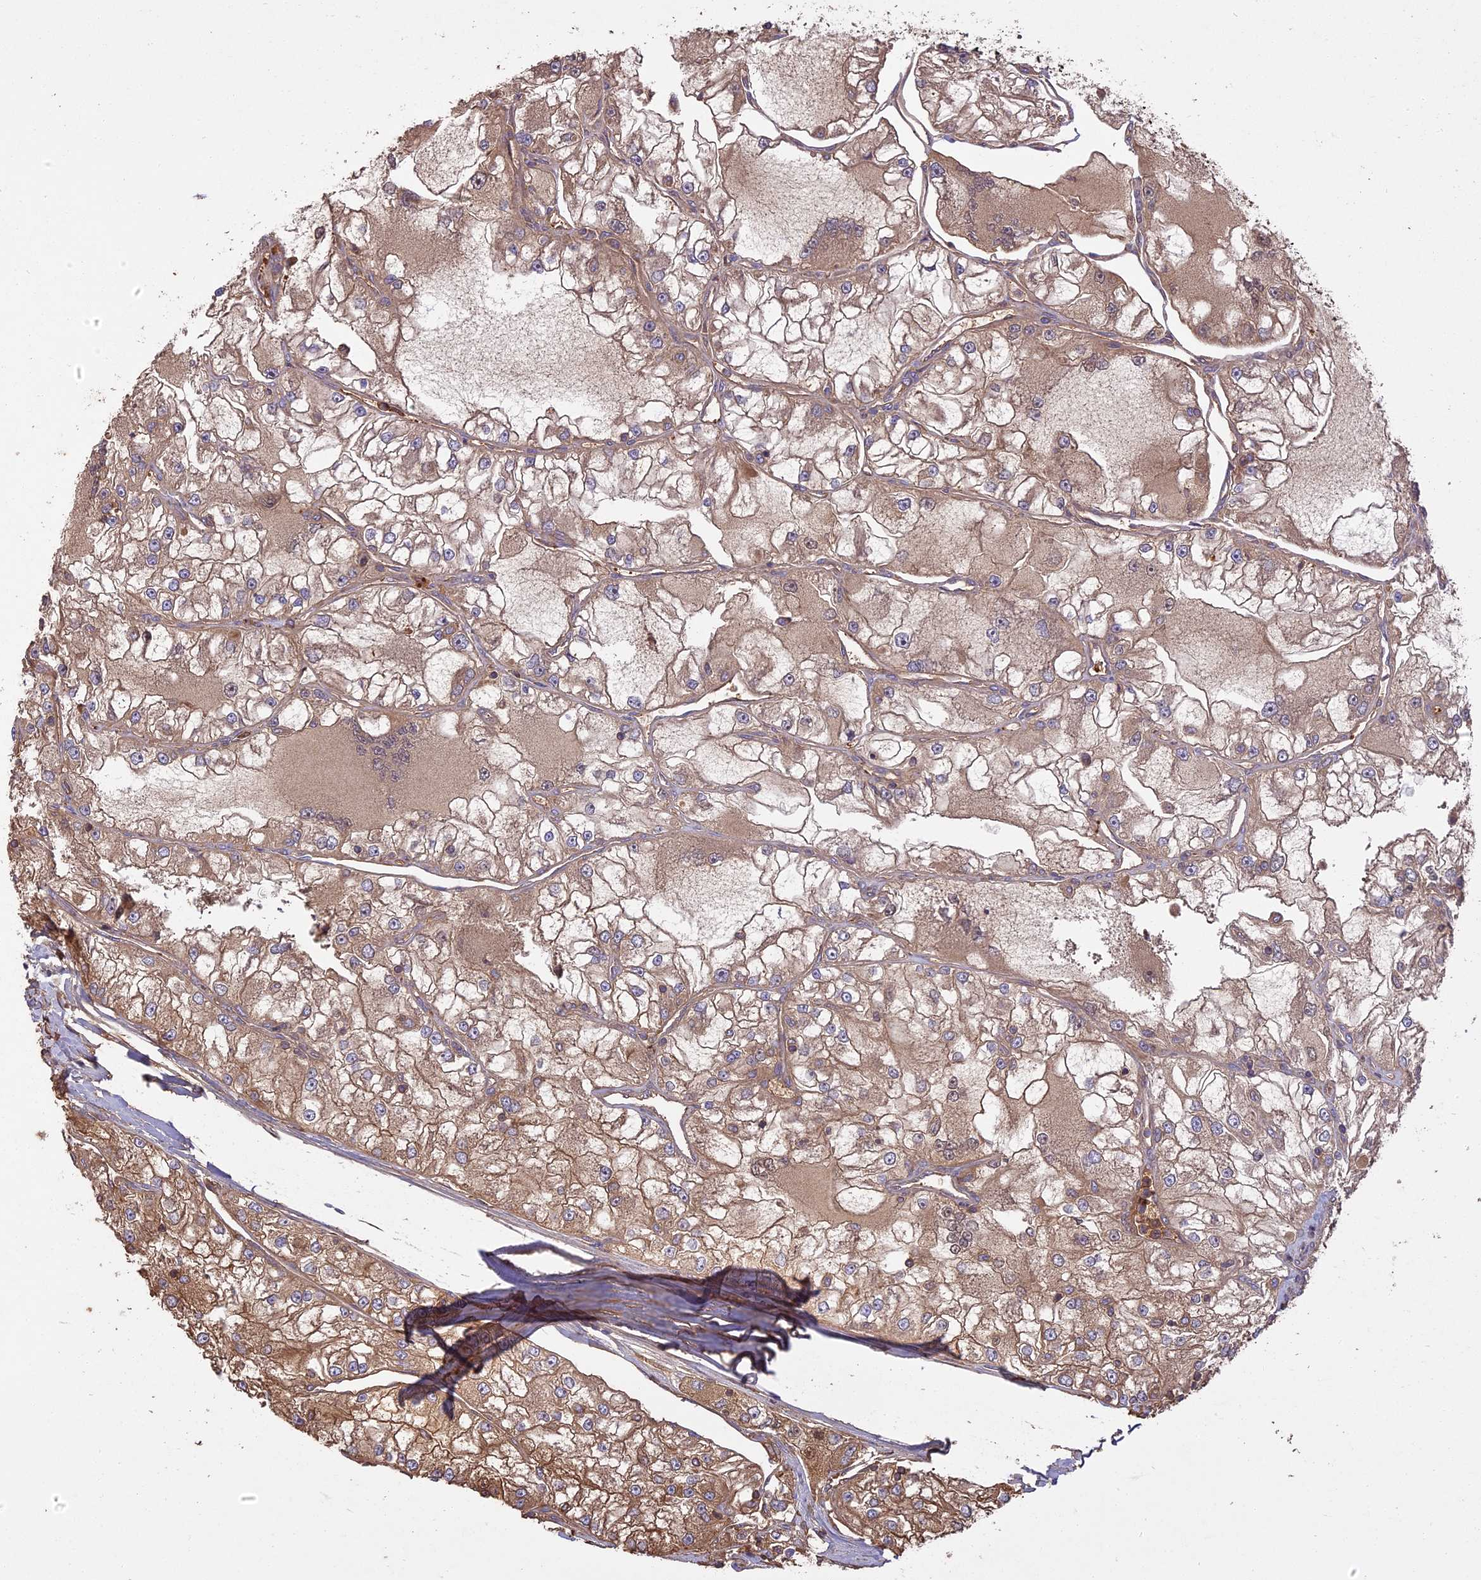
{"staining": {"intensity": "moderate", "quantity": ">75%", "location": "cytoplasmic/membranous"}, "tissue": "renal cancer", "cell_type": "Tumor cells", "image_type": "cancer", "snomed": [{"axis": "morphology", "description": "Adenocarcinoma, NOS"}, {"axis": "topography", "description": "Kidney"}], "caption": "Human renal cancer stained with a brown dye demonstrates moderate cytoplasmic/membranous positive positivity in approximately >75% of tumor cells.", "gene": "ERMAP", "patient": {"sex": "female", "age": 72}}